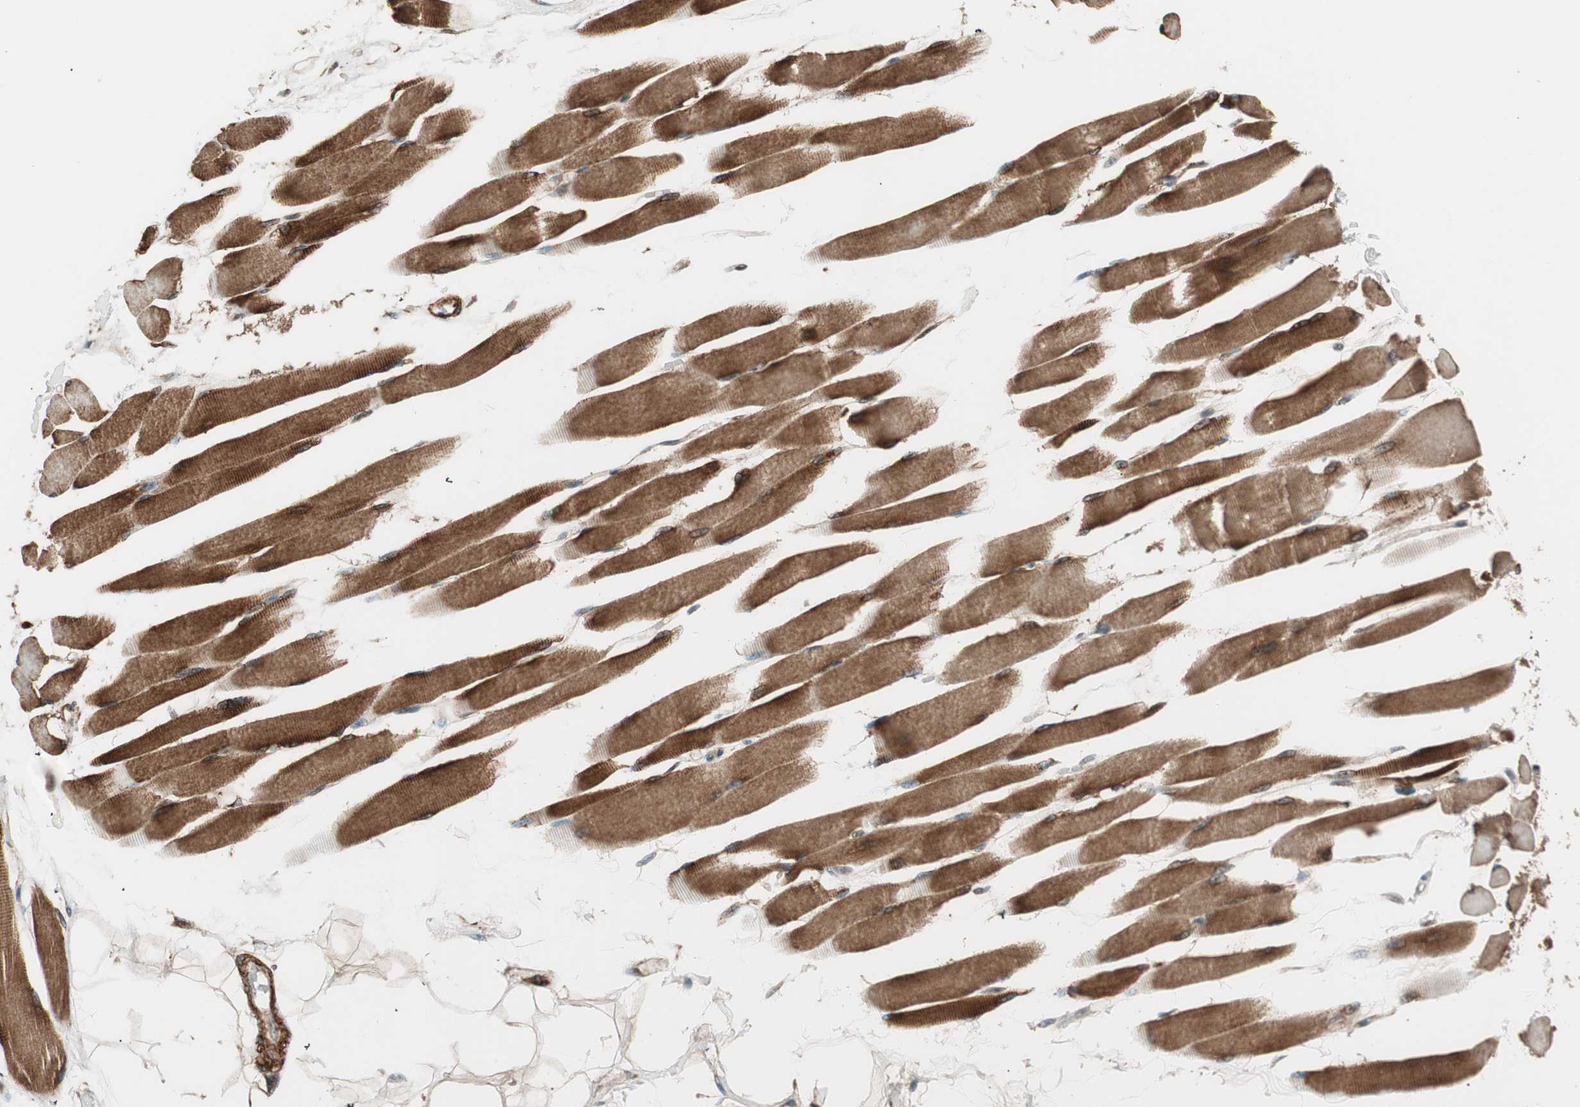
{"staining": {"intensity": "strong", "quantity": ">75%", "location": "cytoplasmic/membranous"}, "tissue": "skeletal muscle", "cell_type": "Myocytes", "image_type": "normal", "snomed": [{"axis": "morphology", "description": "Normal tissue, NOS"}, {"axis": "topography", "description": "Skeletal muscle"}, {"axis": "topography", "description": "Peripheral nerve tissue"}], "caption": "Protein staining by IHC demonstrates strong cytoplasmic/membranous staining in about >75% of myocytes in unremarkable skeletal muscle. The protein of interest is shown in brown color, while the nuclei are stained blue.", "gene": "CDK19", "patient": {"sex": "female", "age": 84}}